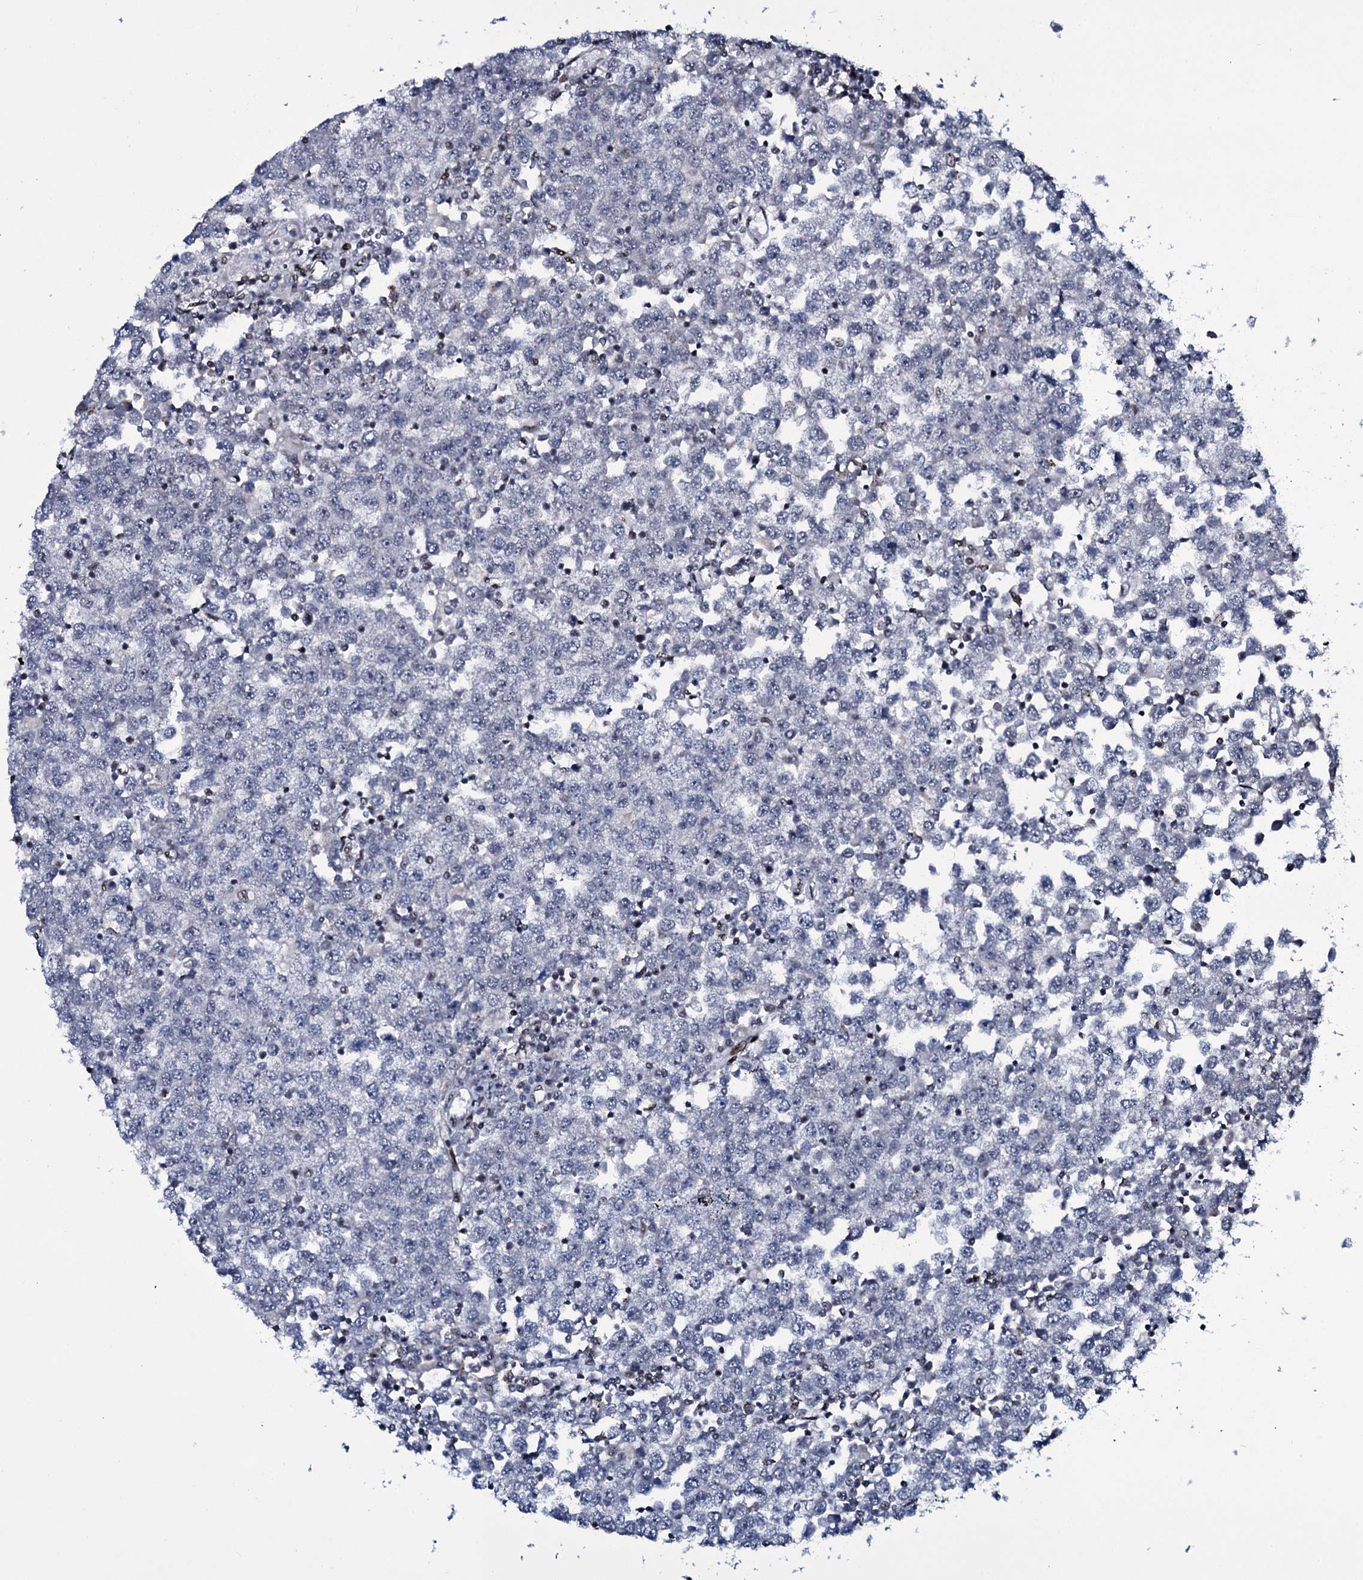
{"staining": {"intensity": "negative", "quantity": "none", "location": "none"}, "tissue": "testis cancer", "cell_type": "Tumor cells", "image_type": "cancer", "snomed": [{"axis": "morphology", "description": "Seminoma, NOS"}, {"axis": "topography", "description": "Testis"}], "caption": "Seminoma (testis) was stained to show a protein in brown. There is no significant staining in tumor cells.", "gene": "ZMIZ2", "patient": {"sex": "male", "age": 65}}